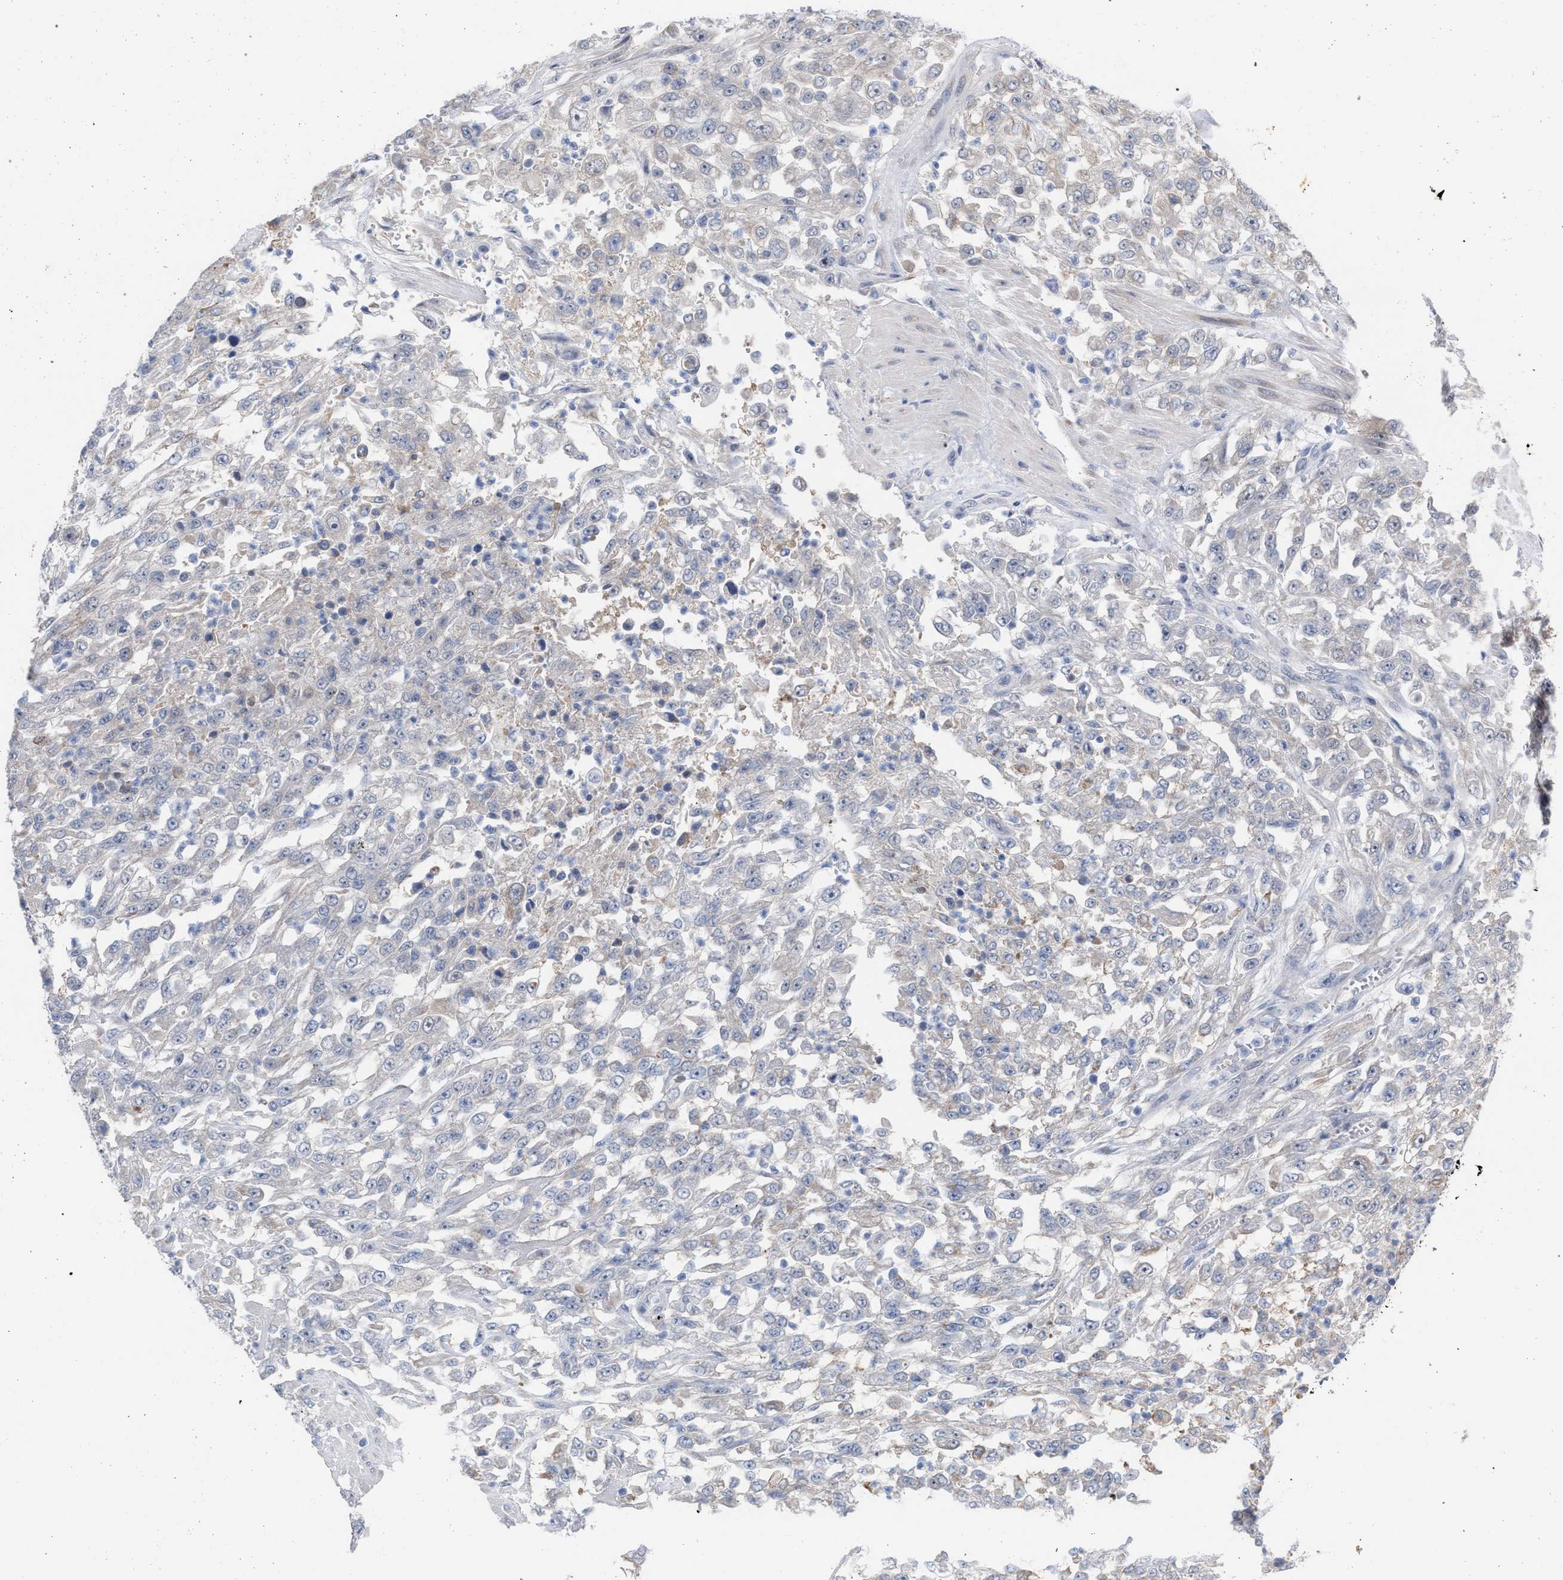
{"staining": {"intensity": "negative", "quantity": "none", "location": "none"}, "tissue": "urothelial cancer", "cell_type": "Tumor cells", "image_type": "cancer", "snomed": [{"axis": "morphology", "description": "Urothelial carcinoma, High grade"}, {"axis": "topography", "description": "Urinary bladder"}], "caption": "Tumor cells are negative for brown protein staining in urothelial carcinoma (high-grade). (Immunohistochemistry (ihc), brightfield microscopy, high magnification).", "gene": "FHOD3", "patient": {"sex": "male", "age": 46}}